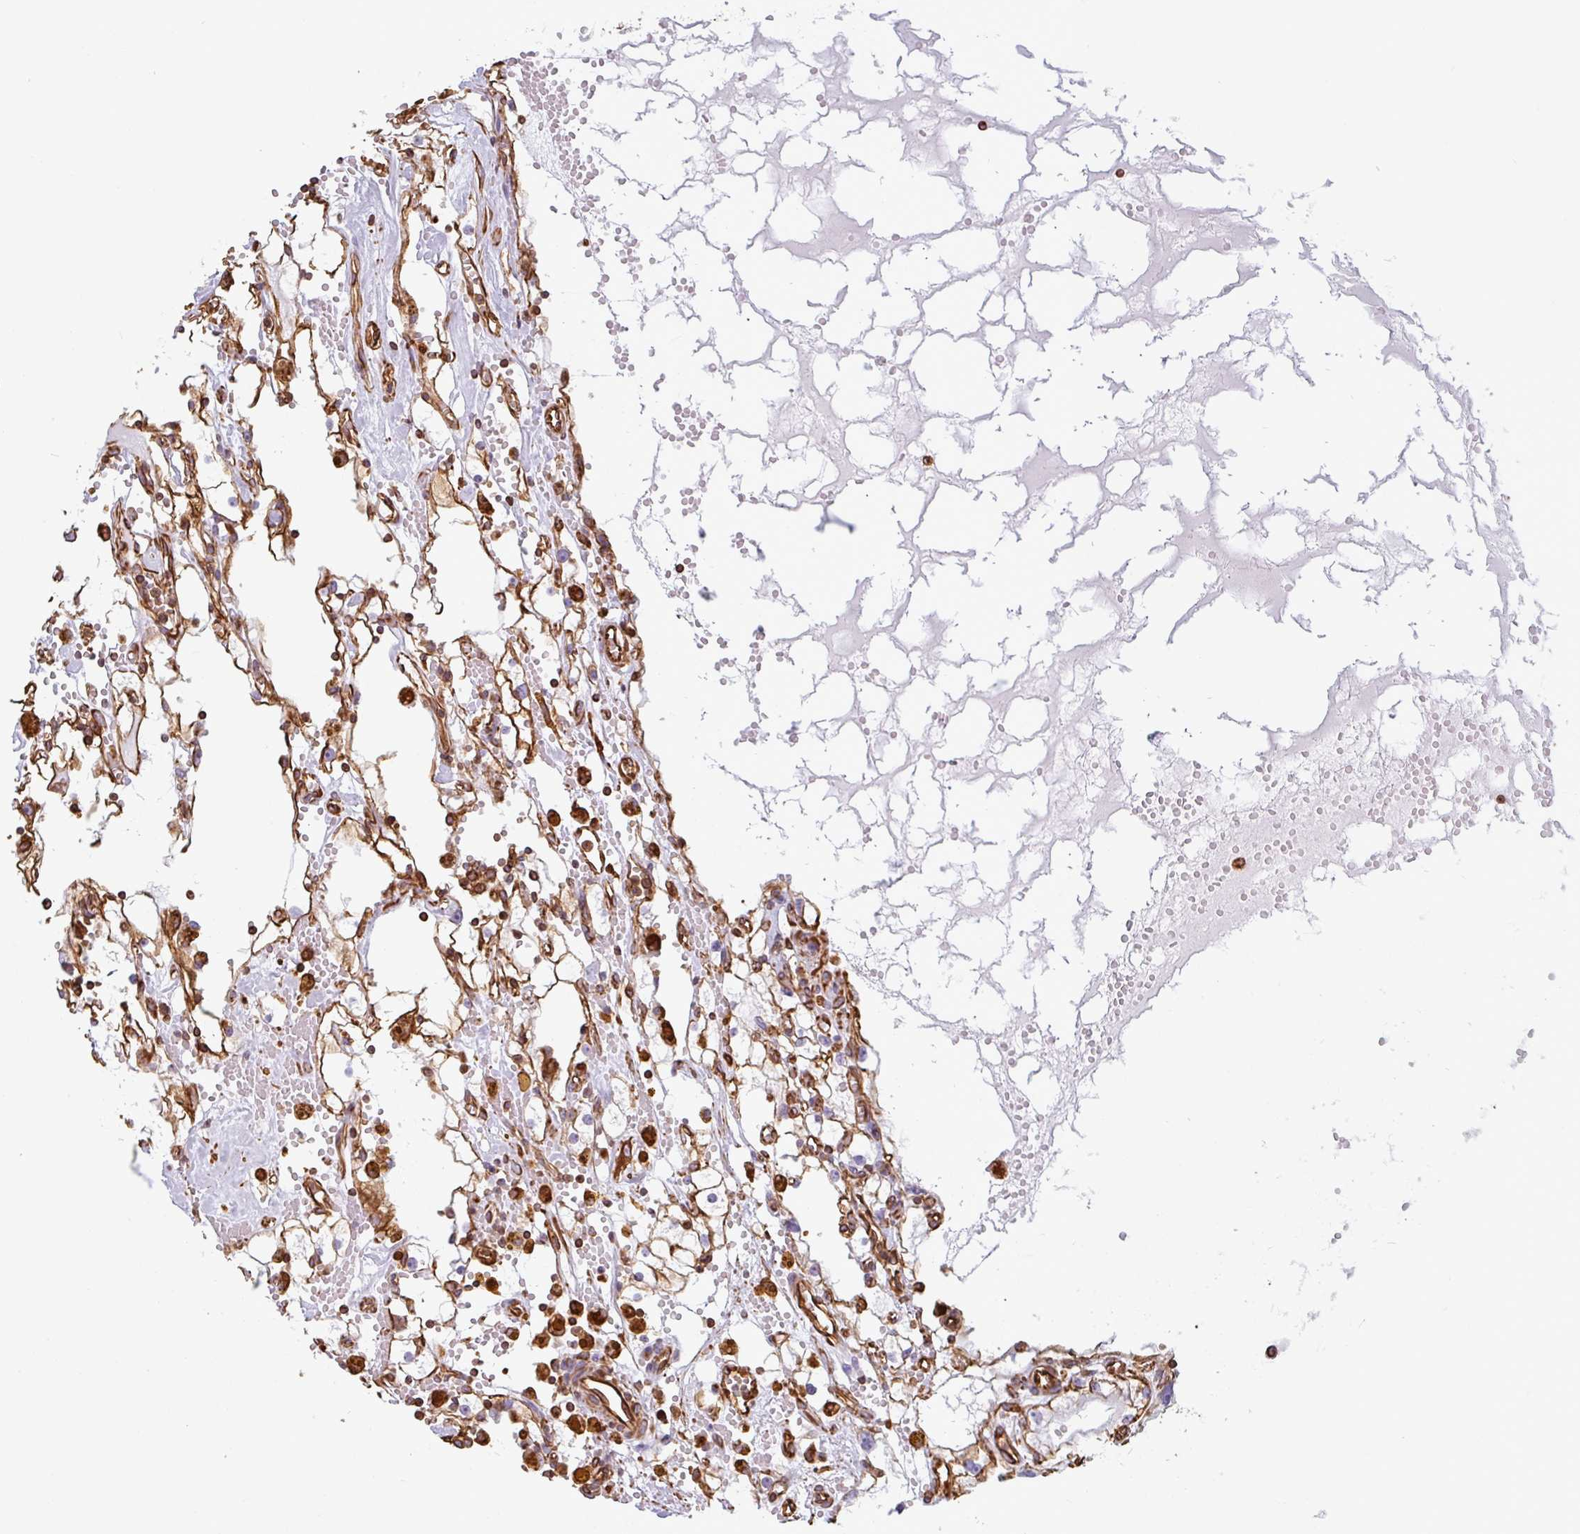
{"staining": {"intensity": "moderate", "quantity": ">75%", "location": "cytoplasmic/membranous"}, "tissue": "renal cancer", "cell_type": "Tumor cells", "image_type": "cancer", "snomed": [{"axis": "morphology", "description": "Adenocarcinoma, NOS"}, {"axis": "topography", "description": "Kidney"}], "caption": "The photomicrograph displays a brown stain indicating the presence of a protein in the cytoplasmic/membranous of tumor cells in renal adenocarcinoma. (DAB IHC, brown staining for protein, blue staining for nuclei).", "gene": "PPFIA1", "patient": {"sex": "male", "age": 56}}